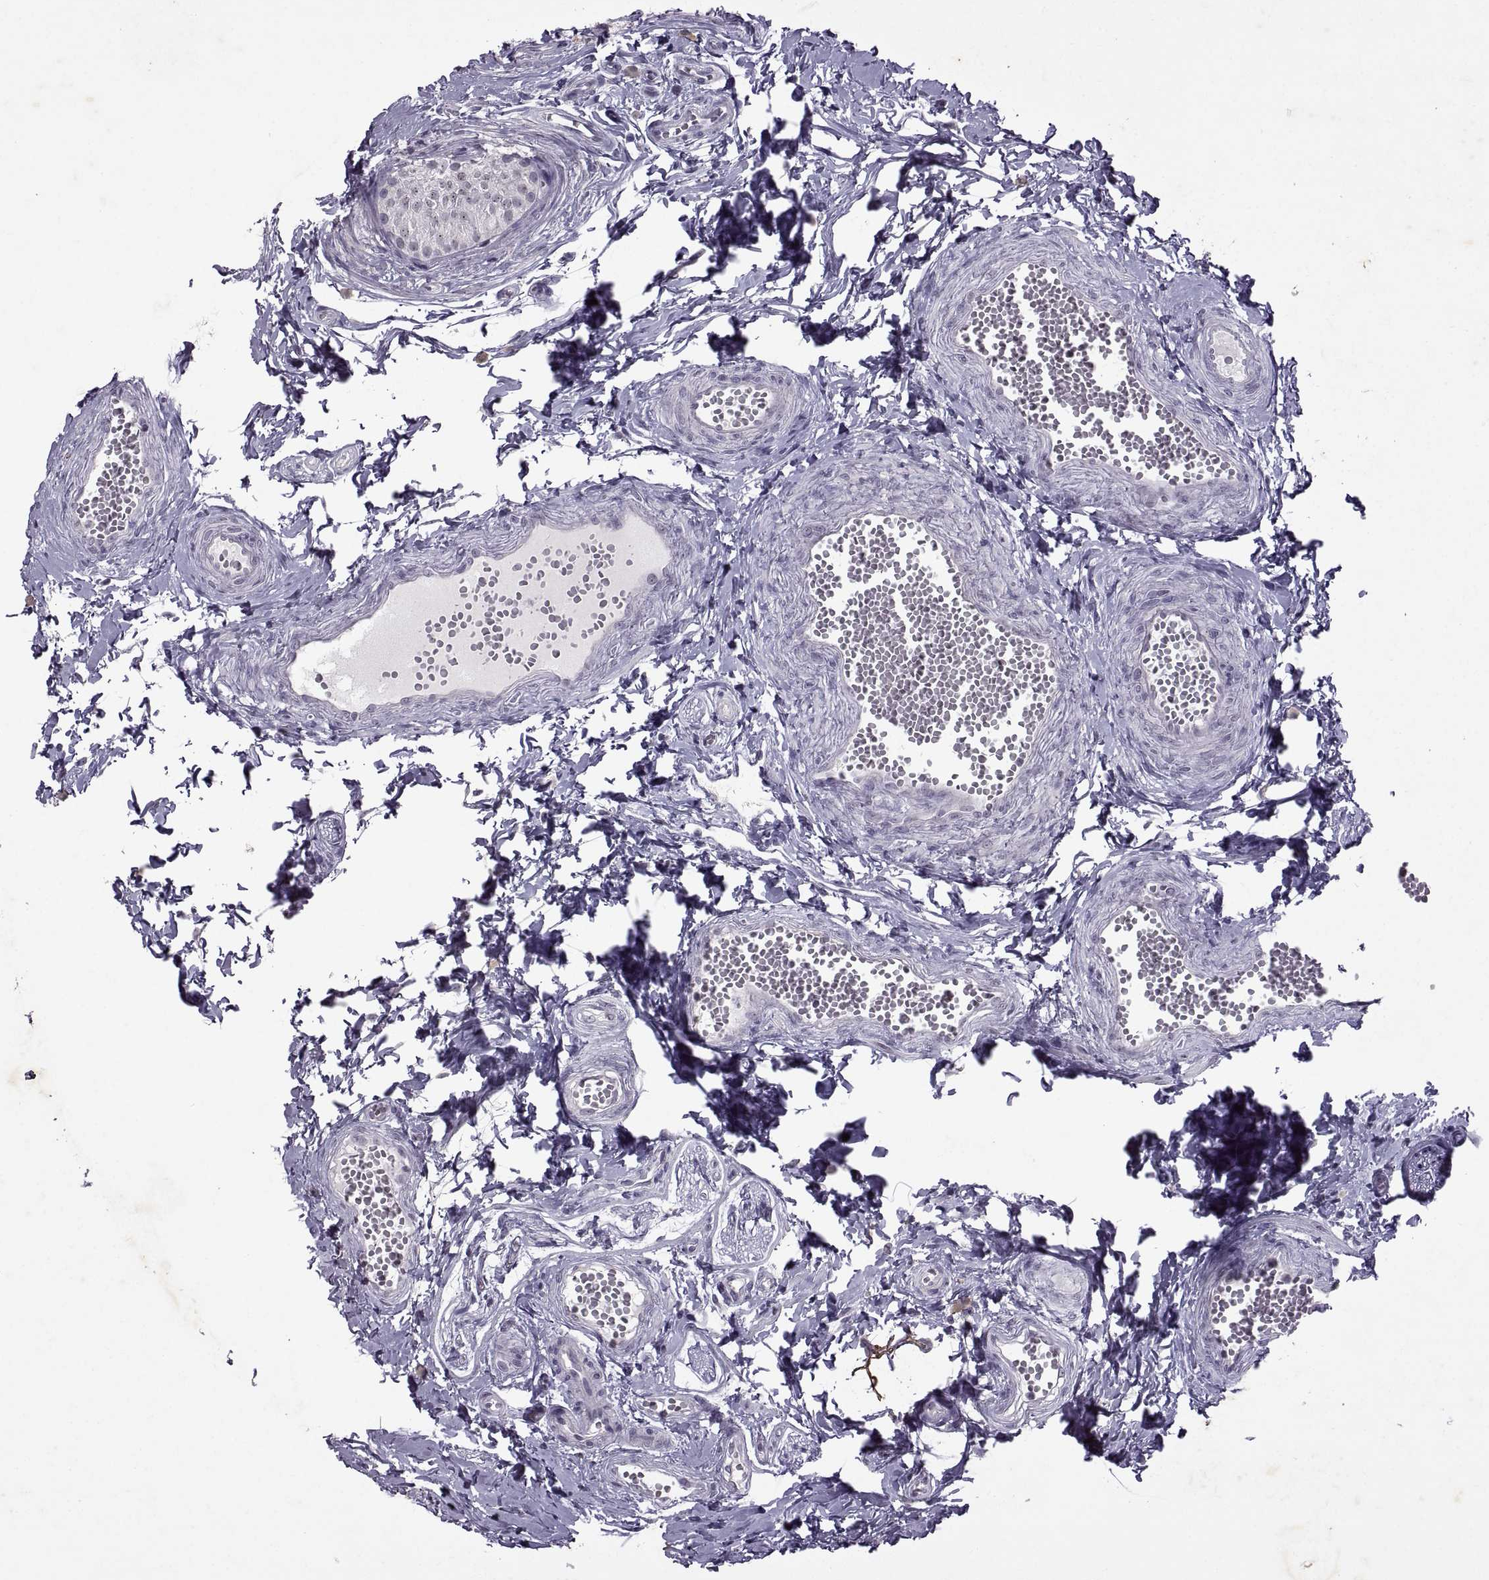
{"staining": {"intensity": "weak", "quantity": "25%-75%", "location": "nuclear"}, "tissue": "epididymis", "cell_type": "Glandular cells", "image_type": "normal", "snomed": [{"axis": "morphology", "description": "Normal tissue, NOS"}, {"axis": "topography", "description": "Epididymis"}], "caption": "Epididymis stained for a protein (brown) displays weak nuclear positive expression in approximately 25%-75% of glandular cells.", "gene": "SINHCAF", "patient": {"sex": "male", "age": 22}}